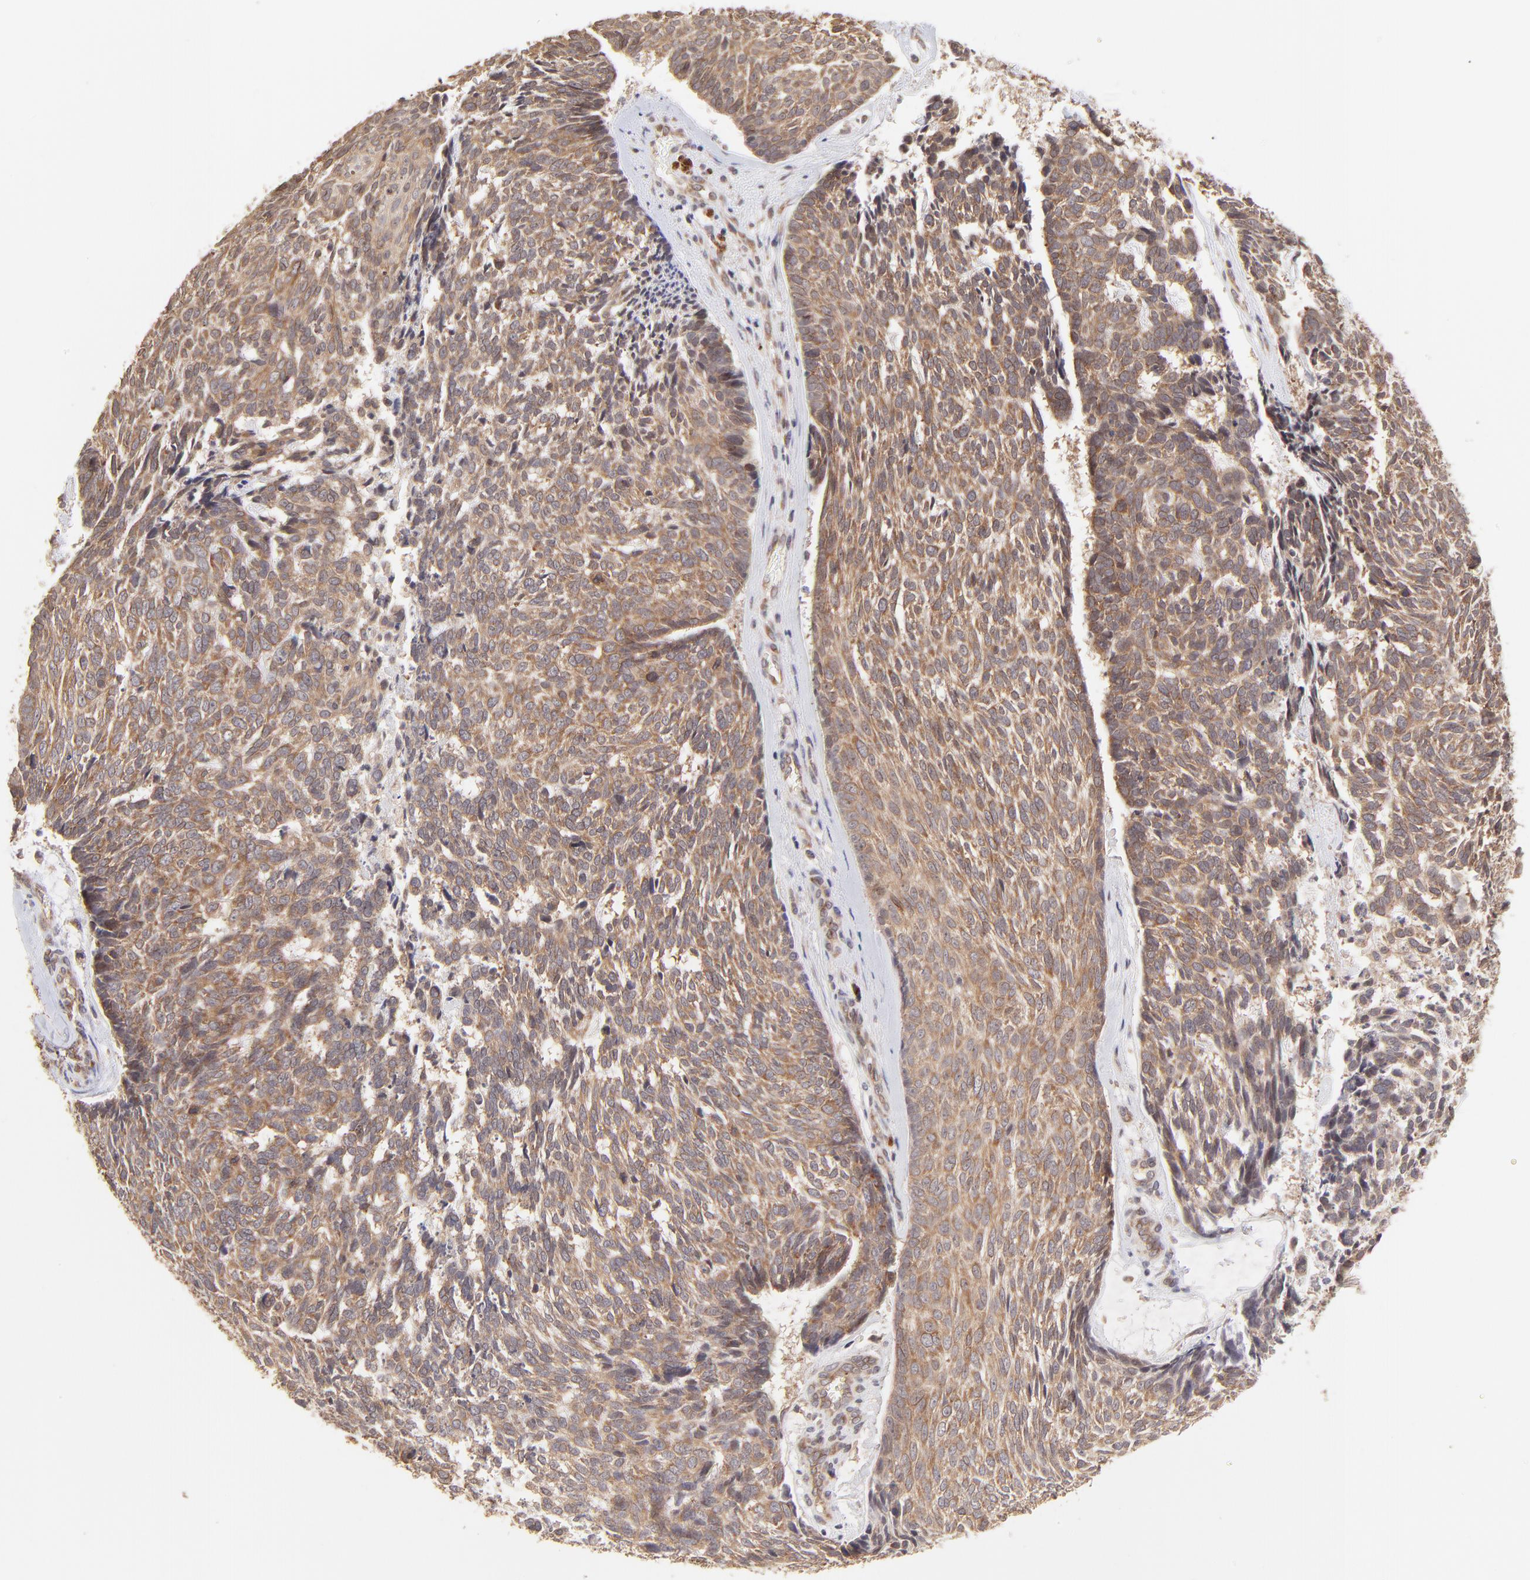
{"staining": {"intensity": "moderate", "quantity": ">75%", "location": "cytoplasmic/membranous"}, "tissue": "skin cancer", "cell_type": "Tumor cells", "image_type": "cancer", "snomed": [{"axis": "morphology", "description": "Basal cell carcinoma"}, {"axis": "topography", "description": "Skin"}], "caption": "A high-resolution micrograph shows IHC staining of skin cancer (basal cell carcinoma), which reveals moderate cytoplasmic/membranous staining in about >75% of tumor cells.", "gene": "TNRC6B", "patient": {"sex": "male", "age": 72}}